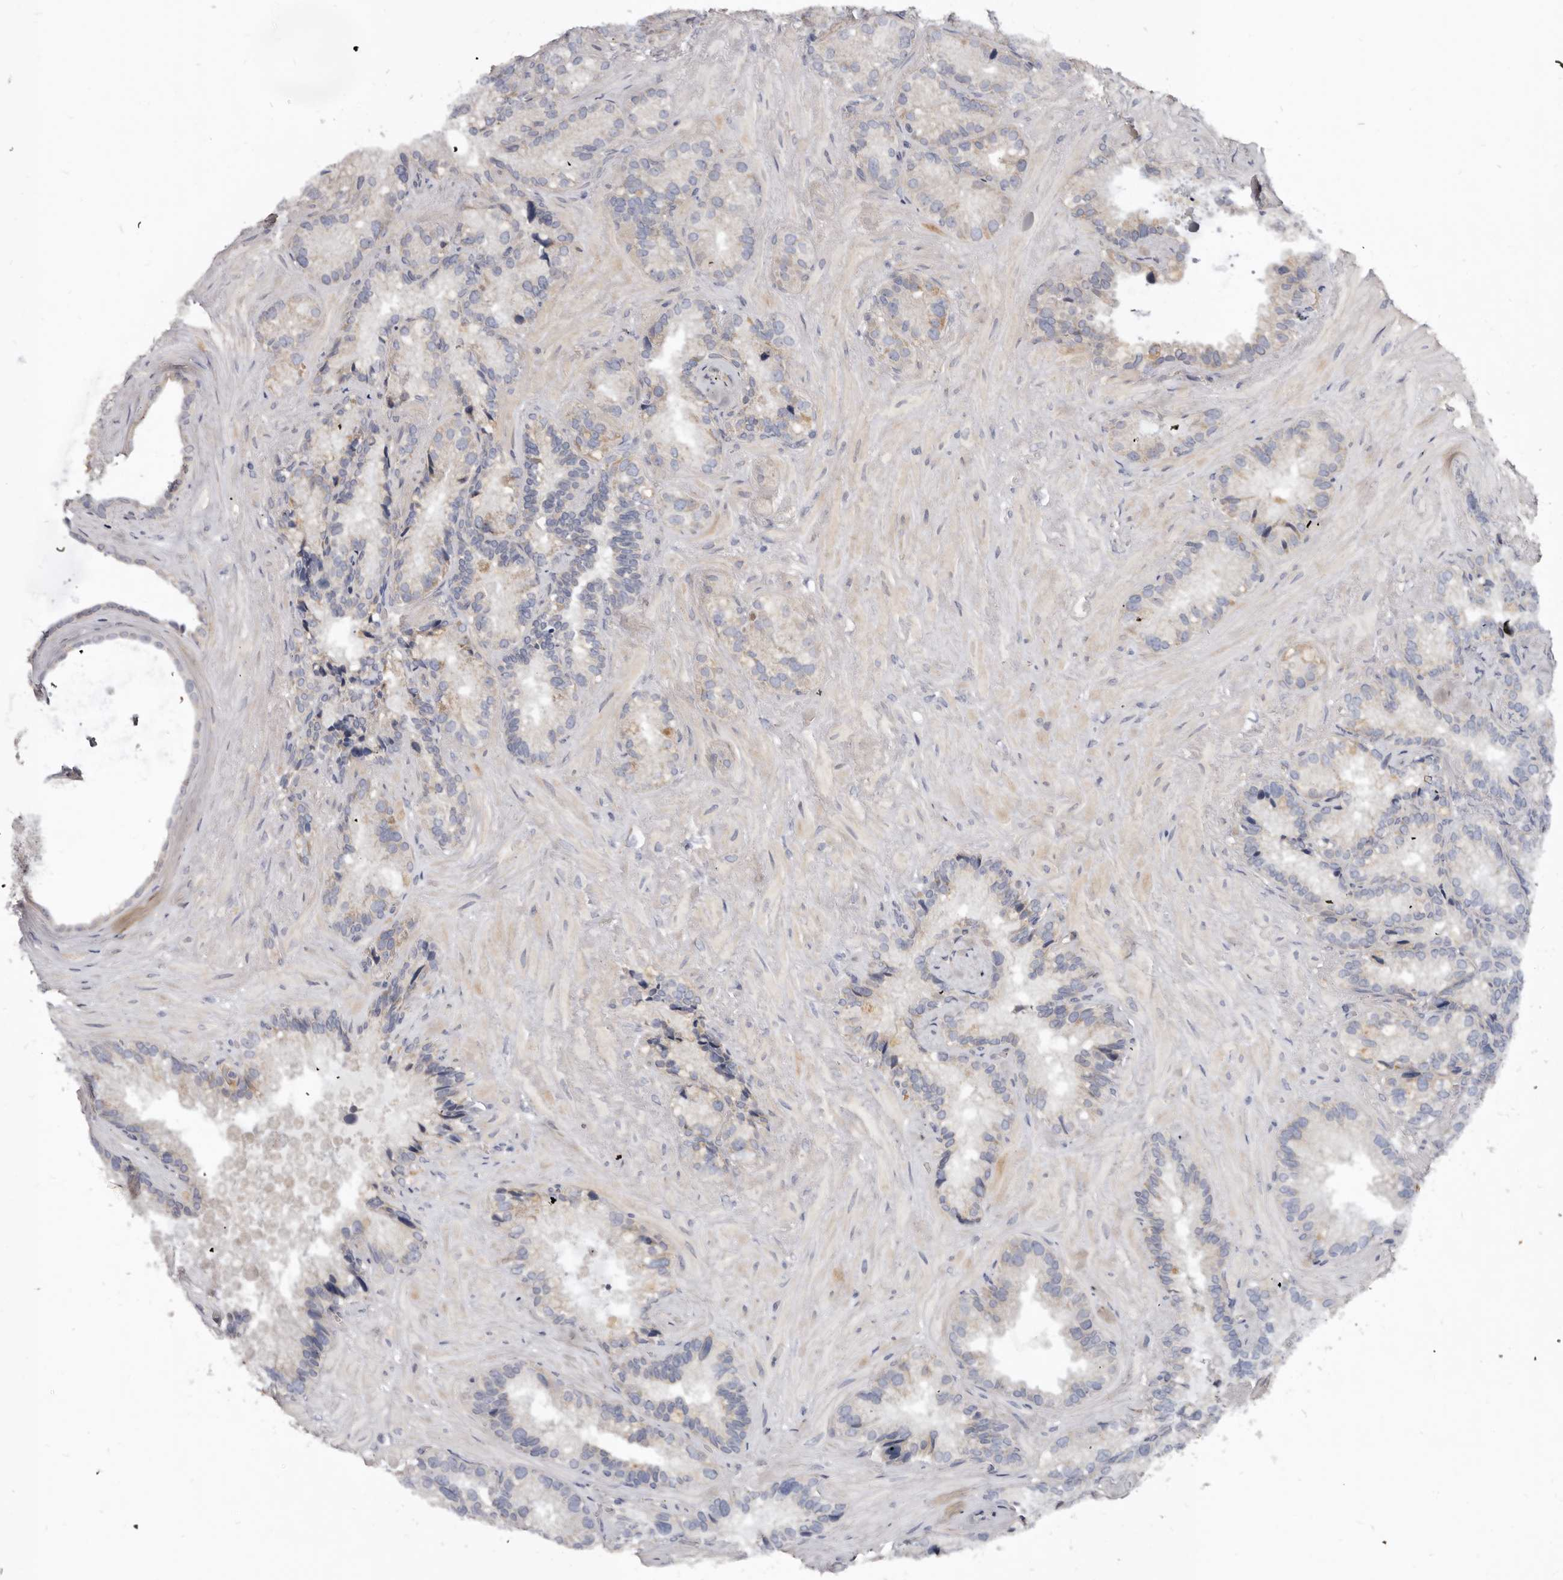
{"staining": {"intensity": "weak", "quantity": "<25%", "location": "cytoplasmic/membranous"}, "tissue": "seminal vesicle", "cell_type": "Glandular cells", "image_type": "normal", "snomed": [{"axis": "morphology", "description": "Normal tissue, NOS"}, {"axis": "topography", "description": "Prostate"}, {"axis": "topography", "description": "Seminal veicle"}], "caption": "Image shows no significant protein expression in glandular cells of benign seminal vesicle.", "gene": "SPTA1", "patient": {"sex": "male", "age": 68}}